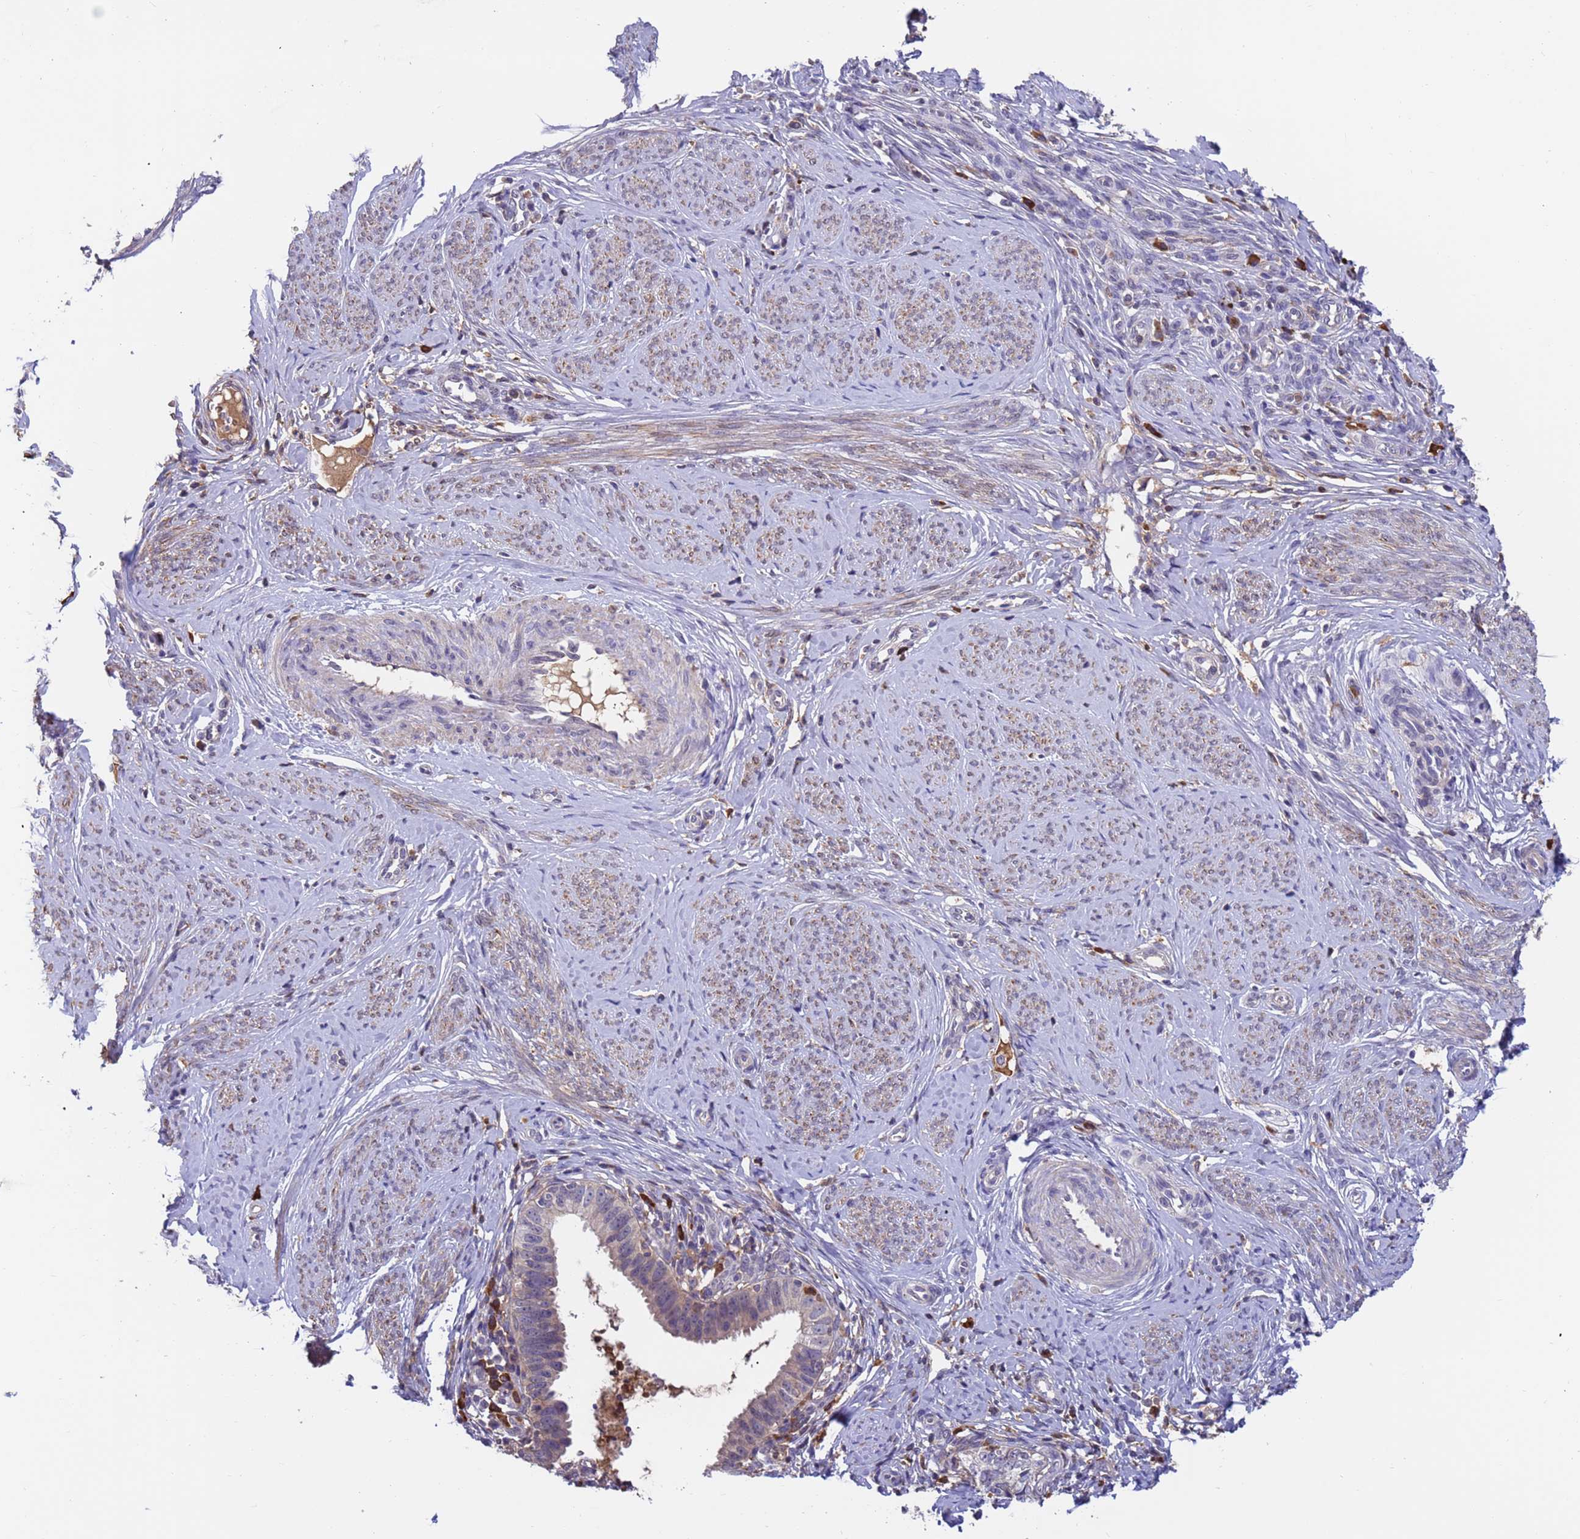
{"staining": {"intensity": "negative", "quantity": "none", "location": "none"}, "tissue": "cervical cancer", "cell_type": "Tumor cells", "image_type": "cancer", "snomed": [{"axis": "morphology", "description": "Adenocarcinoma, NOS"}, {"axis": "topography", "description": "Cervix"}], "caption": "Cervical cancer was stained to show a protein in brown. There is no significant staining in tumor cells. The staining was performed using DAB (3,3'-diaminobenzidine) to visualize the protein expression in brown, while the nuclei were stained in blue with hematoxylin (Magnification: 20x).", "gene": "AMPD3", "patient": {"sex": "female", "age": 36}}